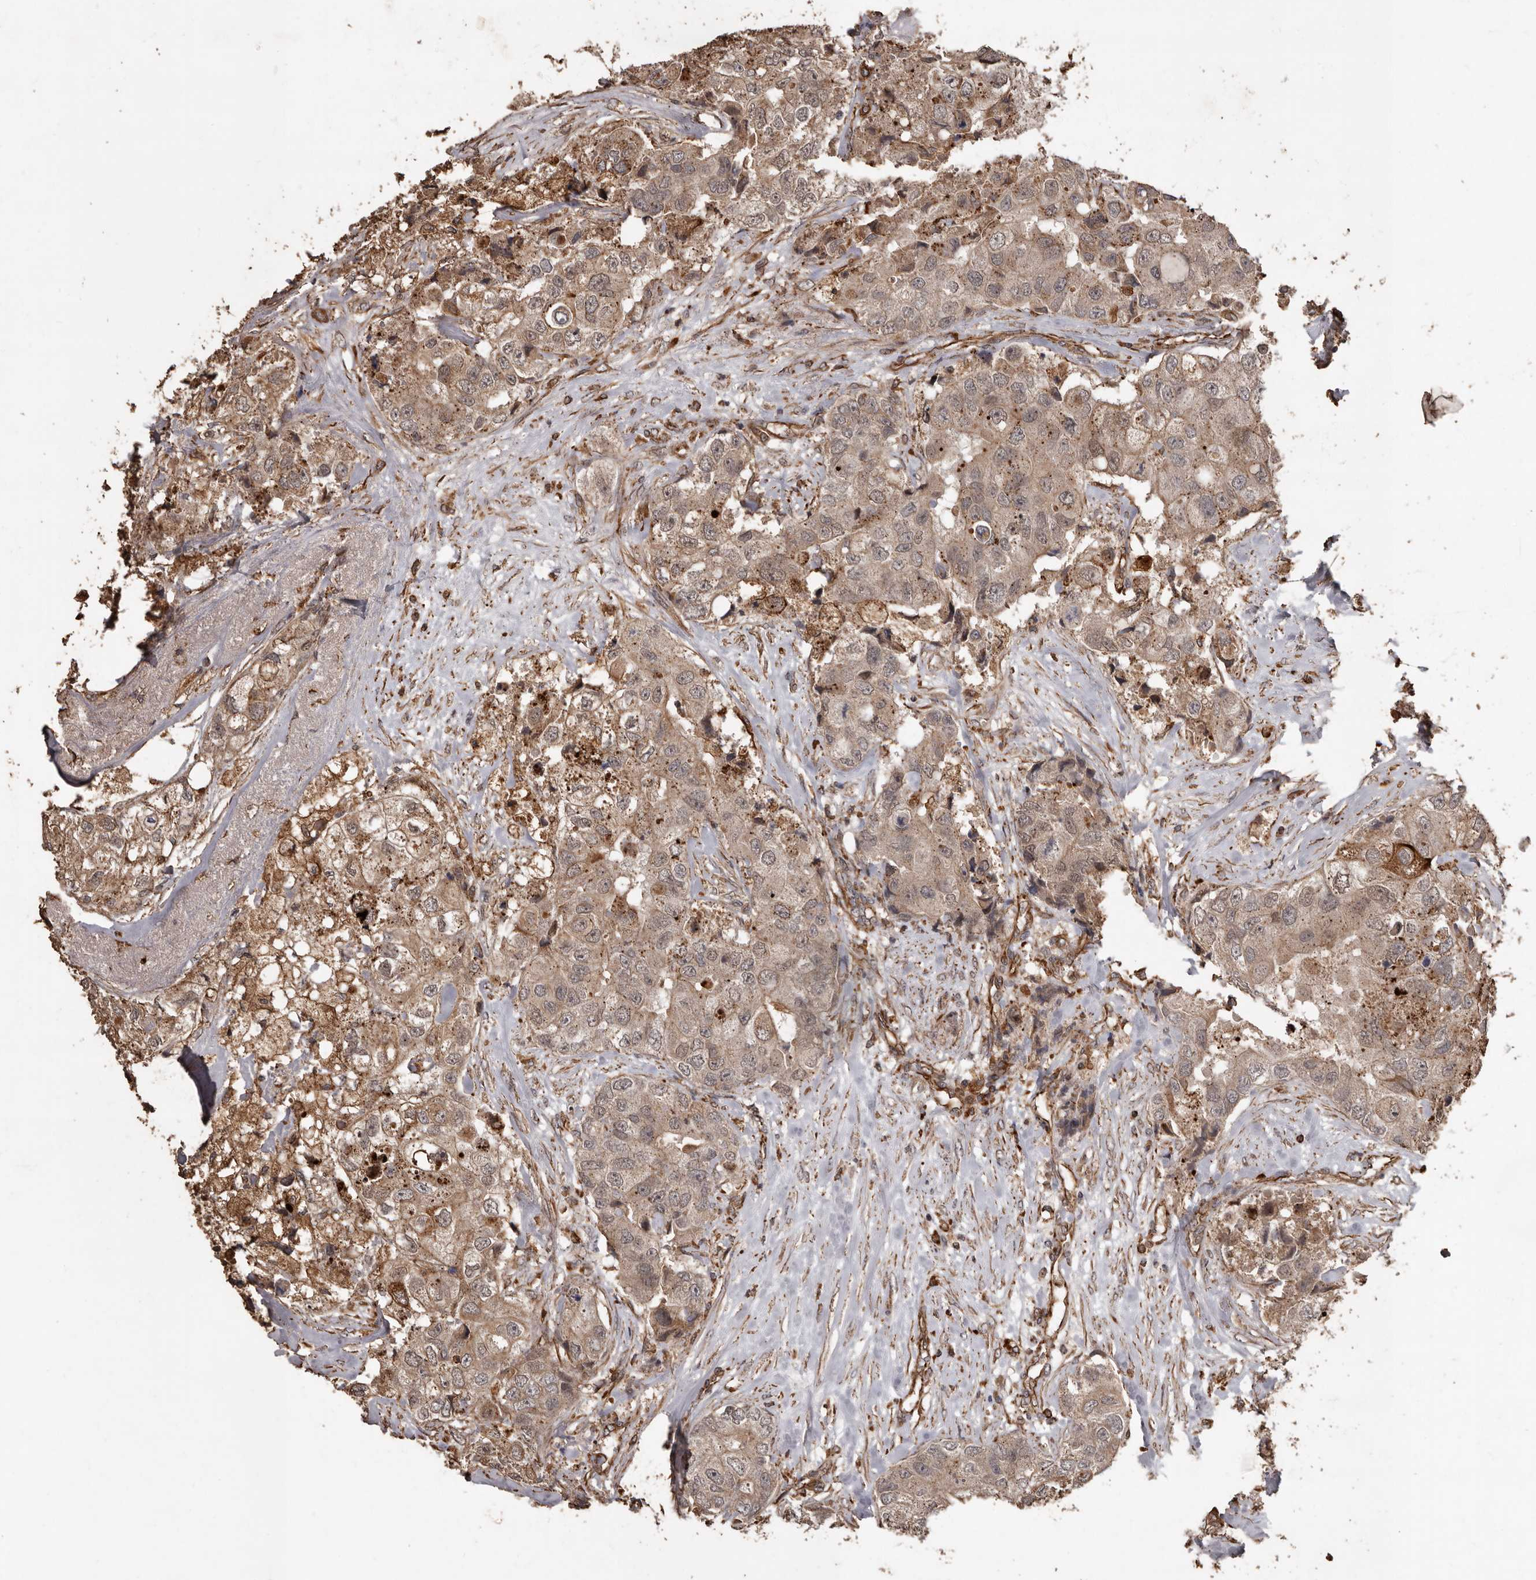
{"staining": {"intensity": "weak", "quantity": ">75%", "location": "cytoplasmic/membranous,nuclear"}, "tissue": "breast cancer", "cell_type": "Tumor cells", "image_type": "cancer", "snomed": [{"axis": "morphology", "description": "Duct carcinoma"}, {"axis": "topography", "description": "Breast"}], "caption": "A photomicrograph of human breast invasive ductal carcinoma stained for a protein demonstrates weak cytoplasmic/membranous and nuclear brown staining in tumor cells.", "gene": "BRAT1", "patient": {"sex": "female", "age": 62}}